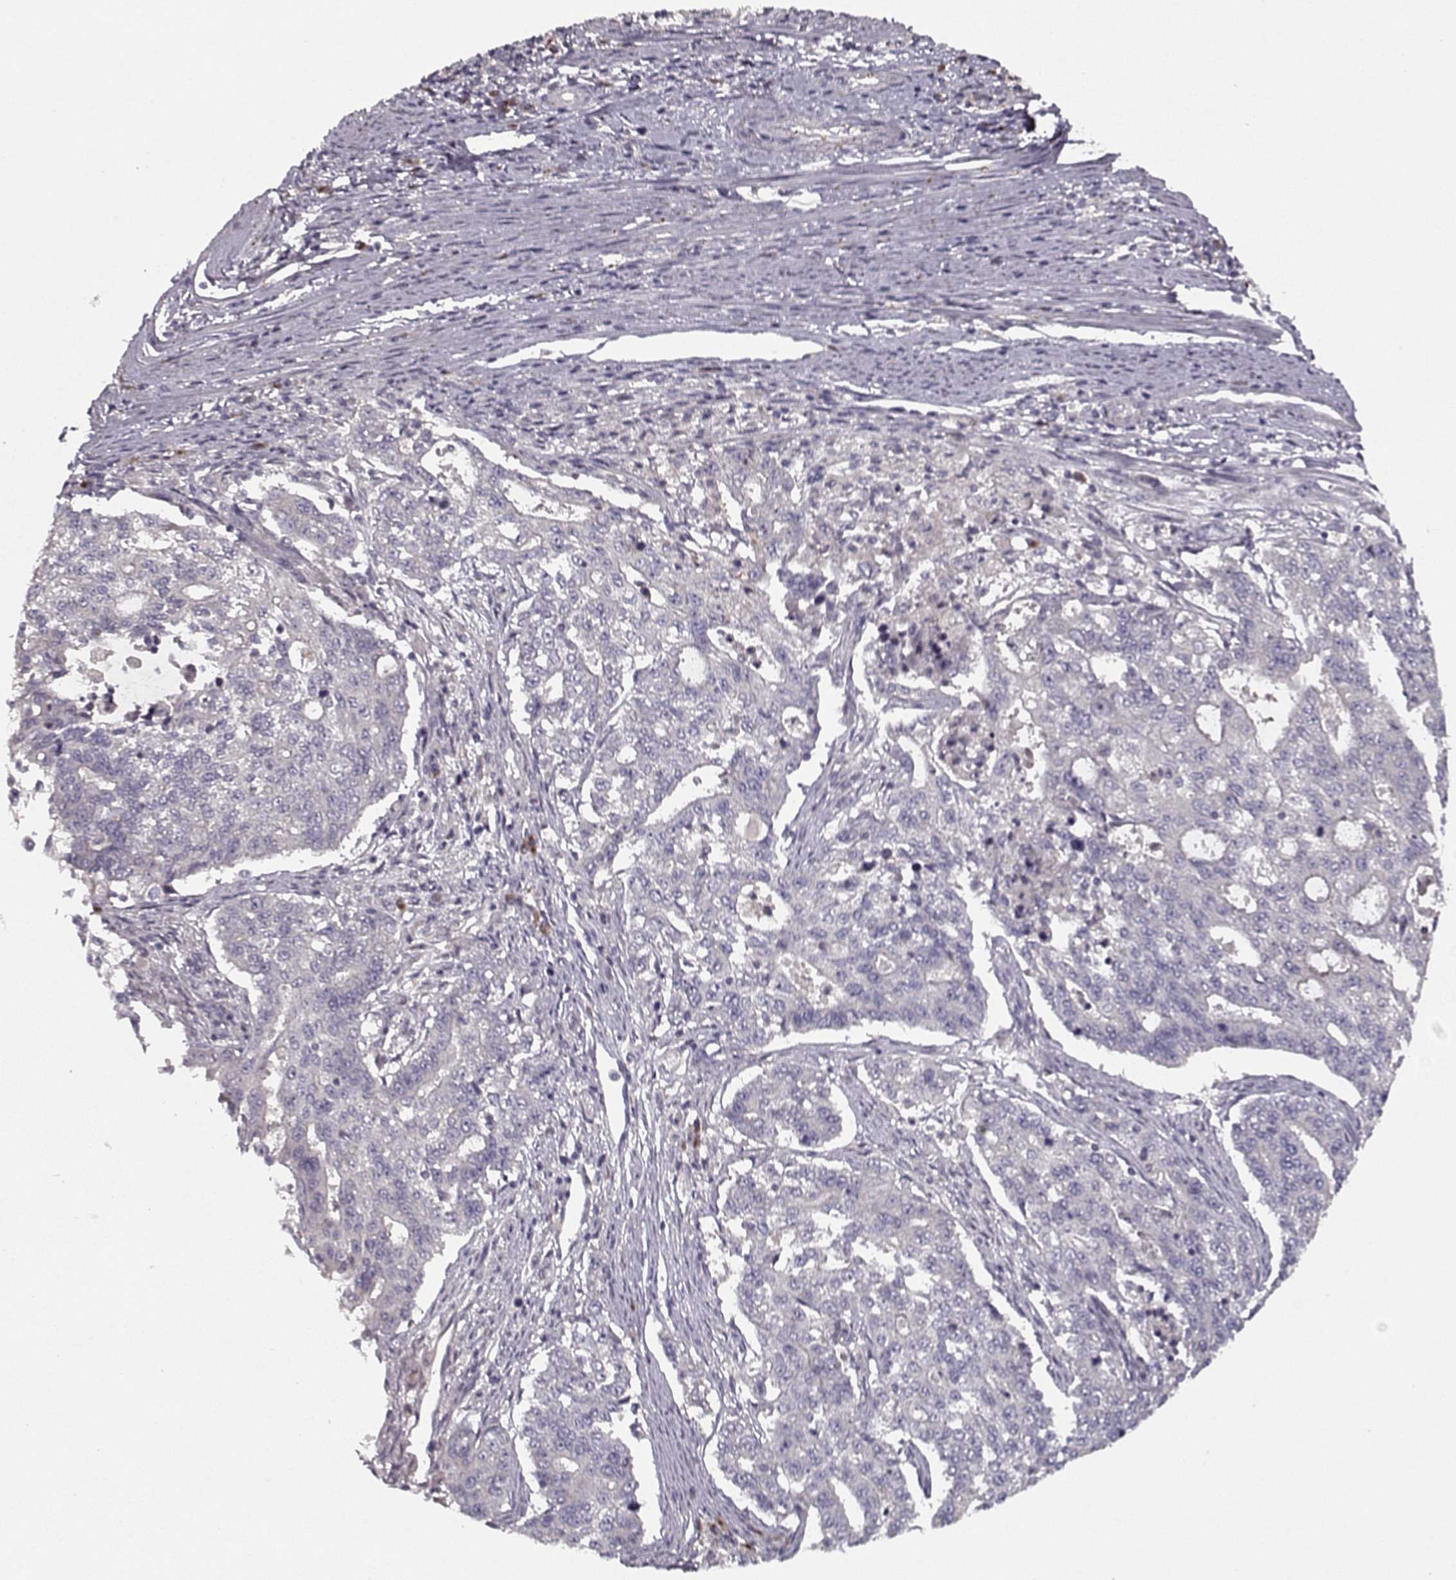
{"staining": {"intensity": "negative", "quantity": "none", "location": "none"}, "tissue": "endometrial cancer", "cell_type": "Tumor cells", "image_type": "cancer", "snomed": [{"axis": "morphology", "description": "Adenocarcinoma, NOS"}, {"axis": "topography", "description": "Uterus"}], "caption": "This is an IHC micrograph of endometrial adenocarcinoma. There is no expression in tumor cells.", "gene": "UNC13D", "patient": {"sex": "female", "age": 59}}